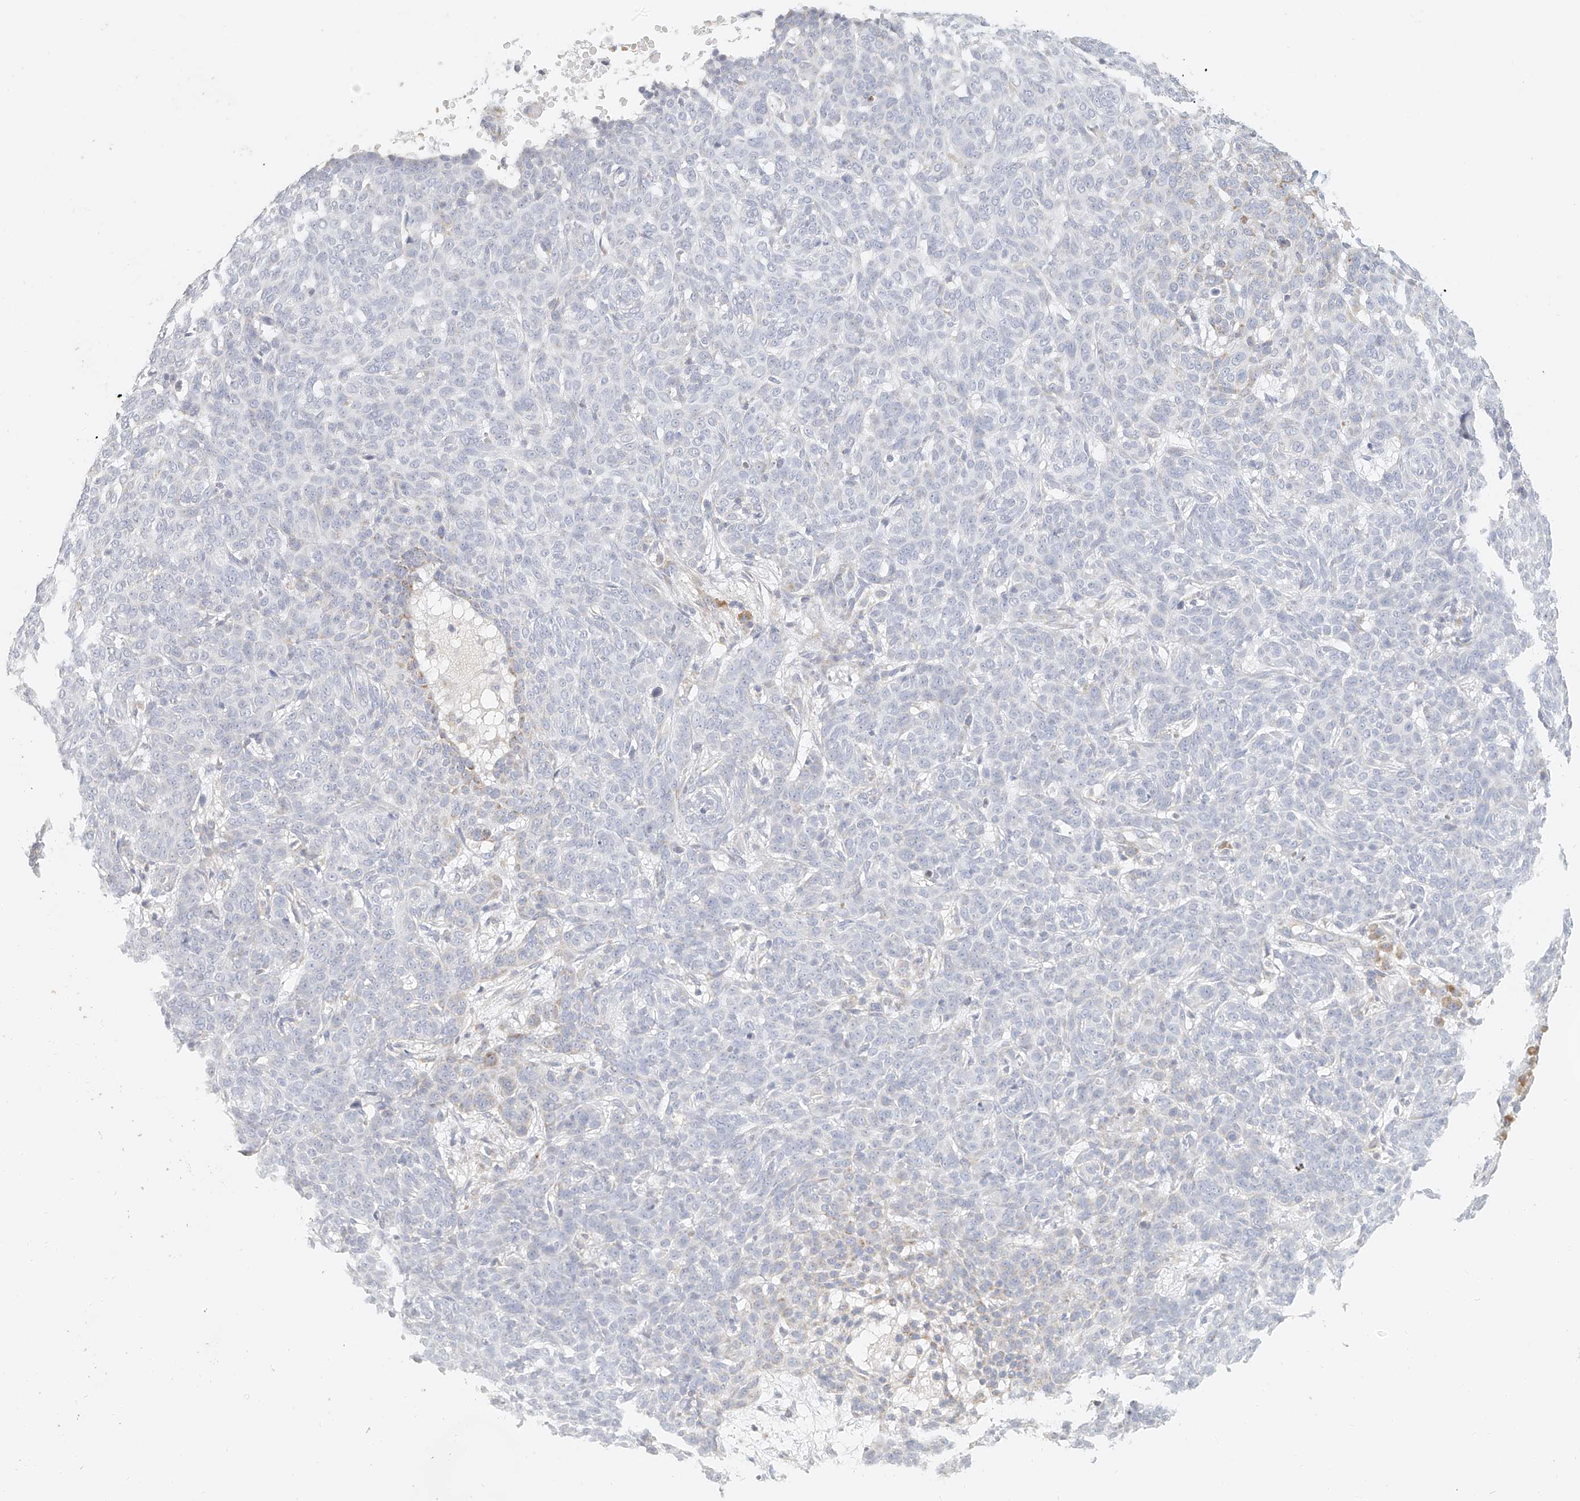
{"staining": {"intensity": "negative", "quantity": "none", "location": "none"}, "tissue": "skin cancer", "cell_type": "Tumor cells", "image_type": "cancer", "snomed": [{"axis": "morphology", "description": "Basal cell carcinoma"}, {"axis": "topography", "description": "Skin"}], "caption": "Protein analysis of skin cancer (basal cell carcinoma) reveals no significant positivity in tumor cells.", "gene": "CXorf58", "patient": {"sex": "male", "age": 85}}